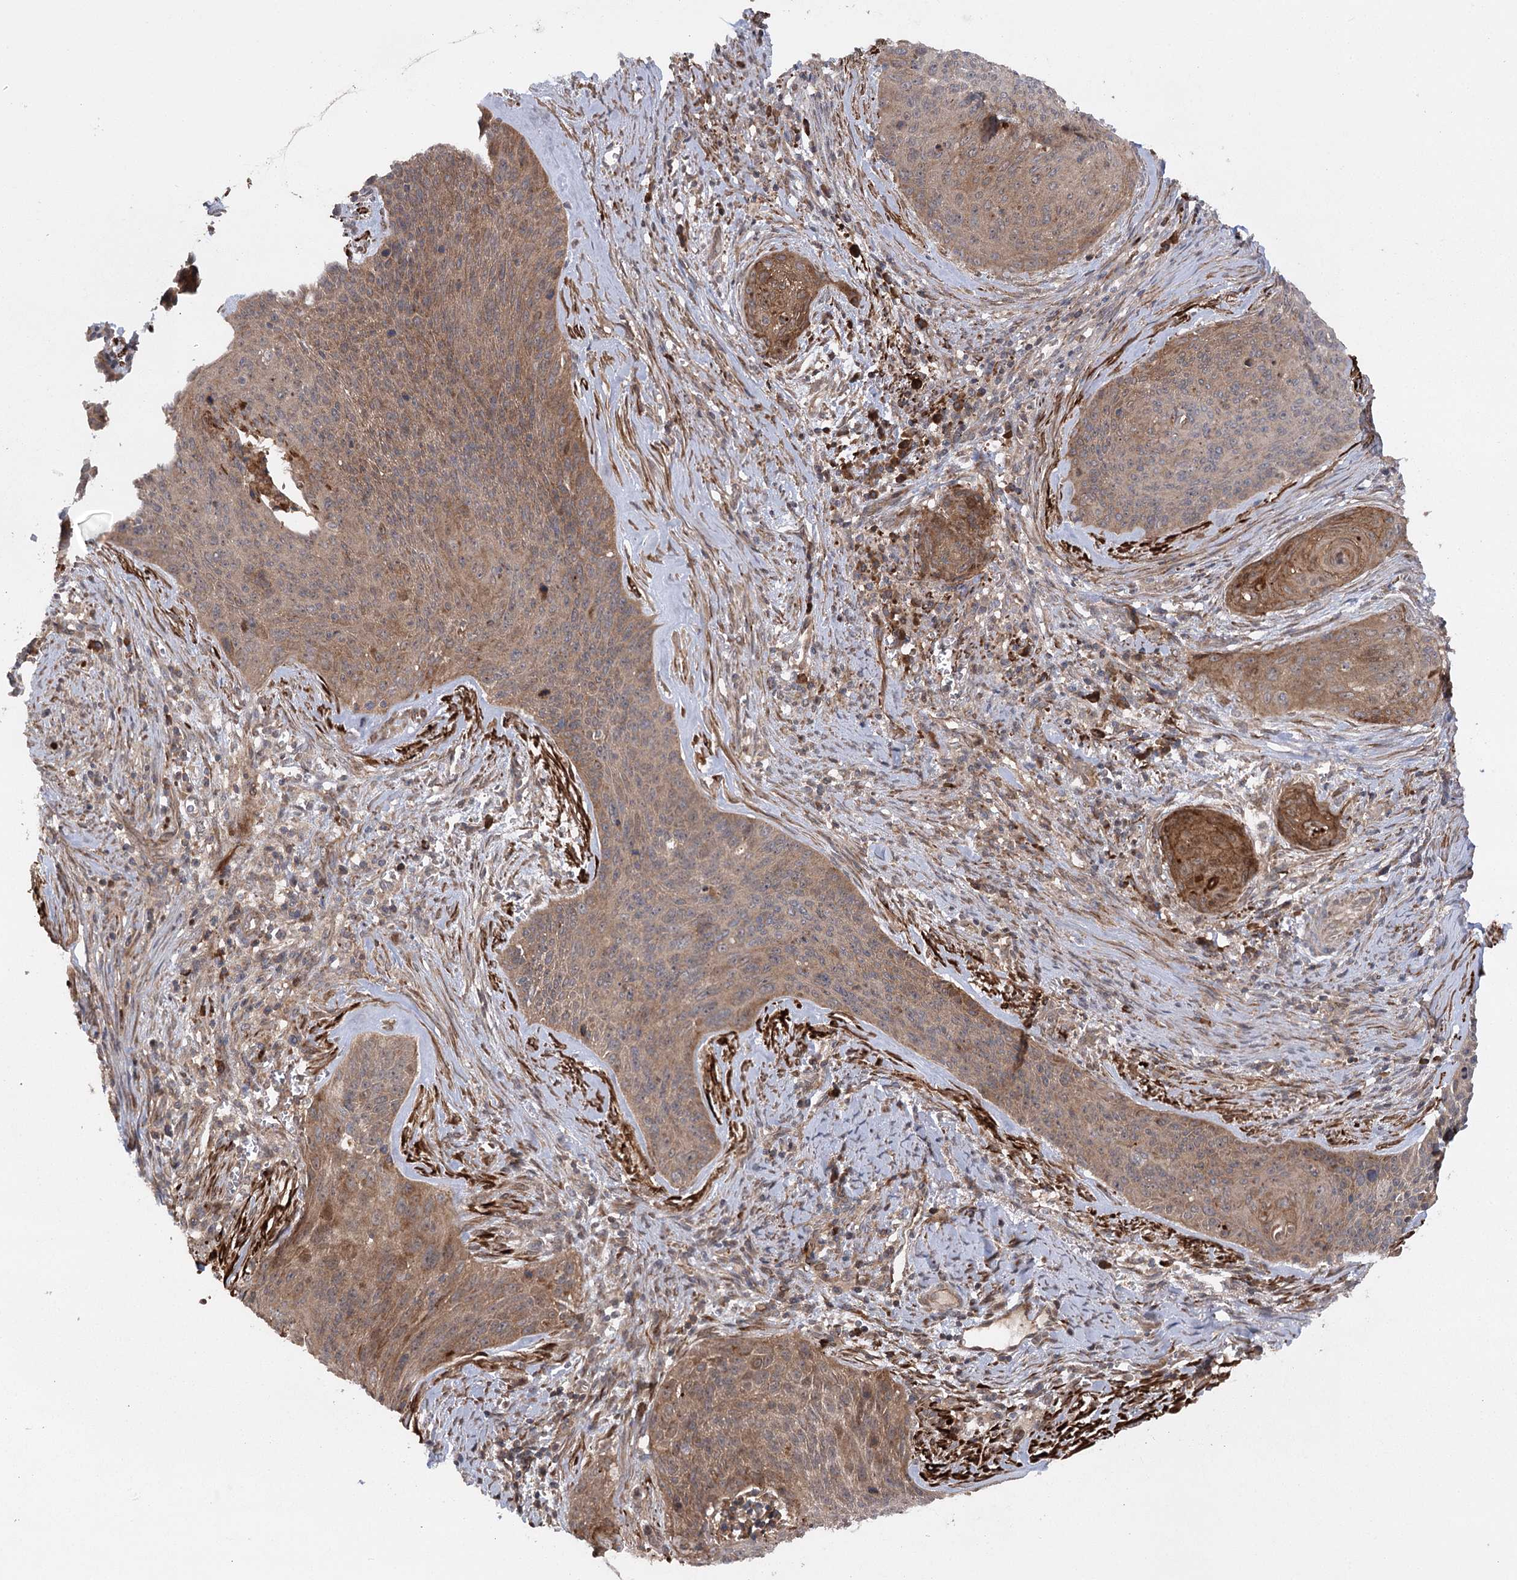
{"staining": {"intensity": "moderate", "quantity": ">75%", "location": "cytoplasmic/membranous"}, "tissue": "cervical cancer", "cell_type": "Tumor cells", "image_type": "cancer", "snomed": [{"axis": "morphology", "description": "Squamous cell carcinoma, NOS"}, {"axis": "topography", "description": "Cervix"}], "caption": "Protein staining of squamous cell carcinoma (cervical) tissue demonstrates moderate cytoplasmic/membranous expression in about >75% of tumor cells. (IHC, brightfield microscopy, high magnification).", "gene": "KCNN2", "patient": {"sex": "female", "age": 55}}